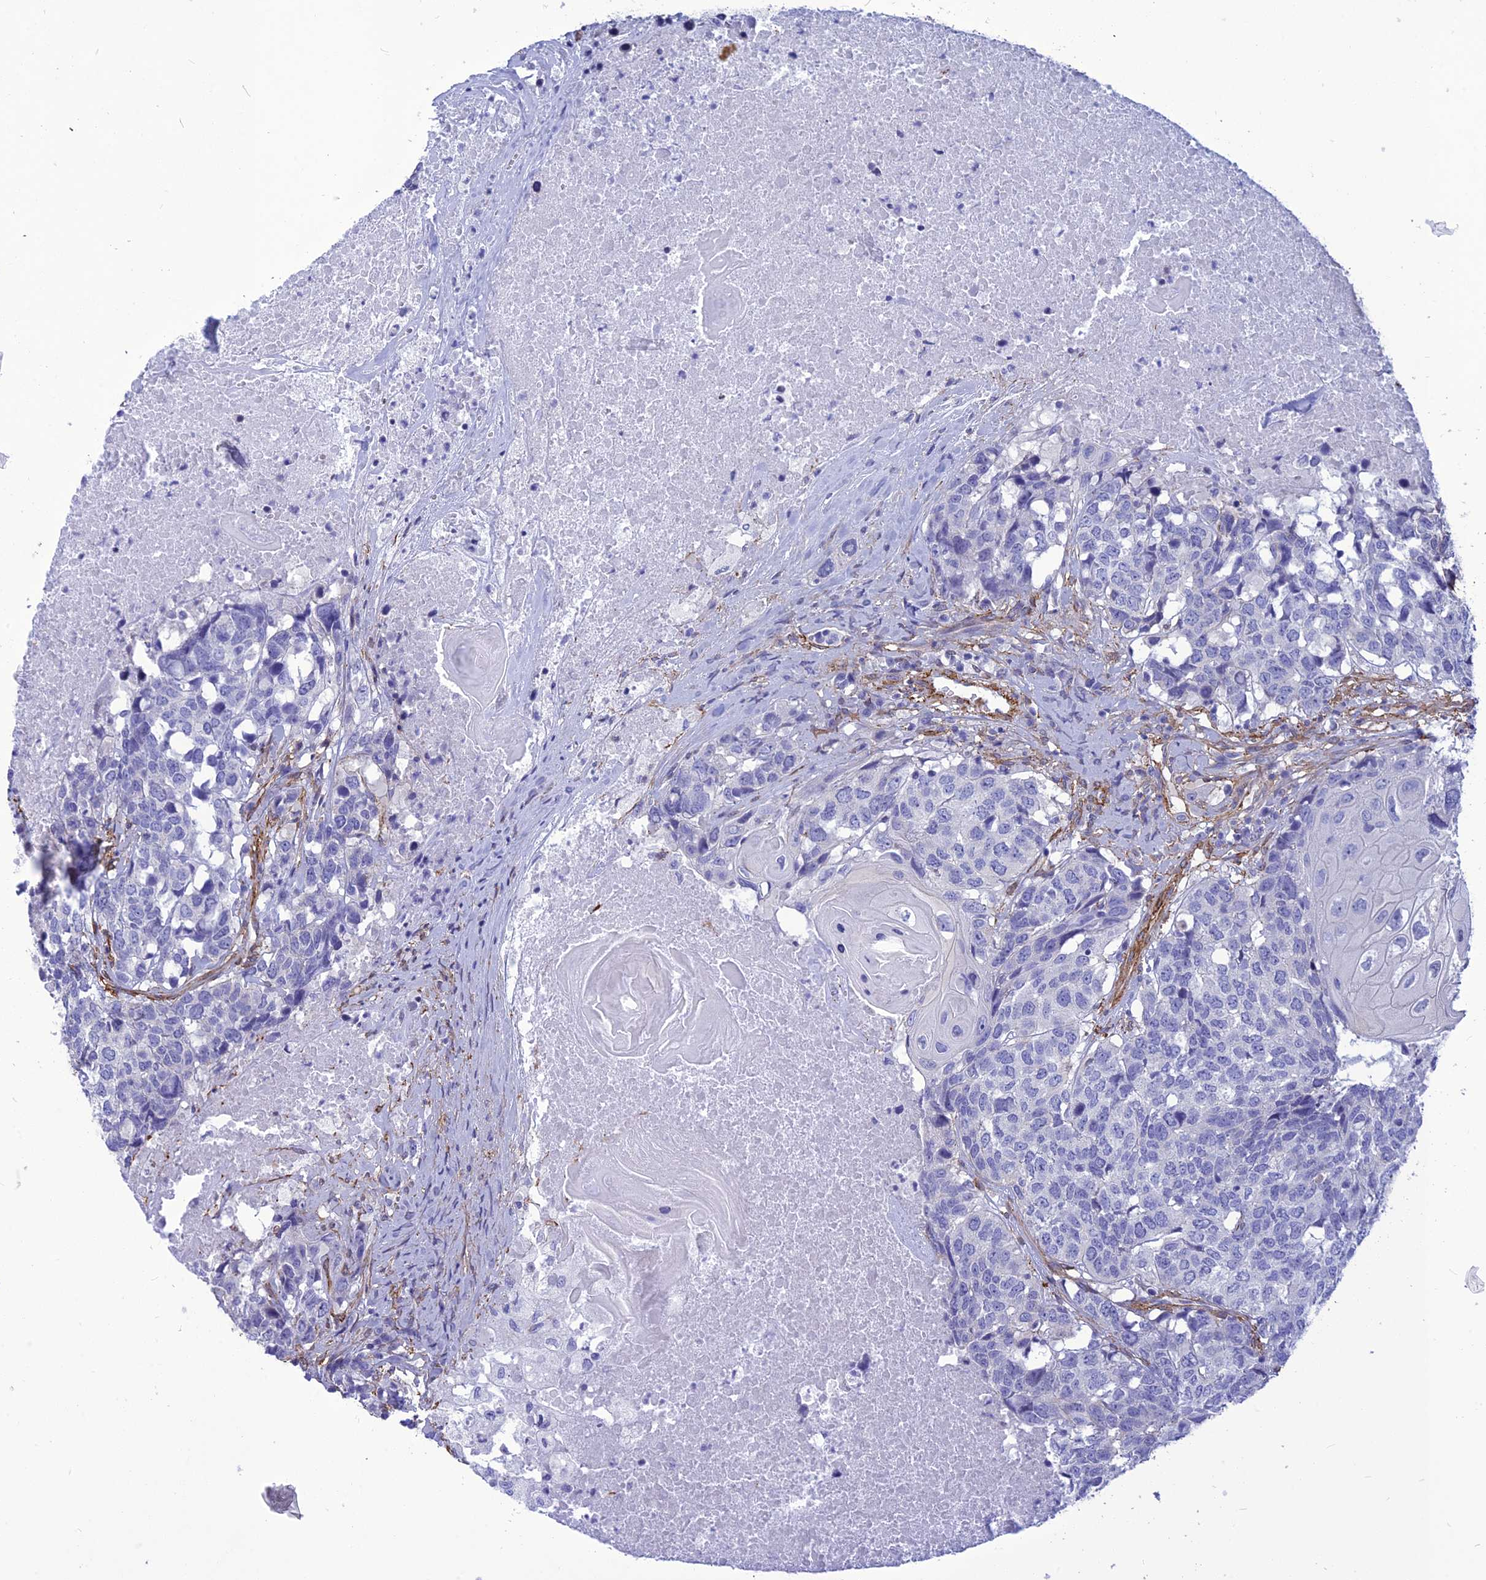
{"staining": {"intensity": "negative", "quantity": "none", "location": "none"}, "tissue": "head and neck cancer", "cell_type": "Tumor cells", "image_type": "cancer", "snomed": [{"axis": "morphology", "description": "Squamous cell carcinoma, NOS"}, {"axis": "topography", "description": "Head-Neck"}], "caption": "Human head and neck cancer stained for a protein using immunohistochemistry shows no expression in tumor cells.", "gene": "NKD1", "patient": {"sex": "male", "age": 66}}